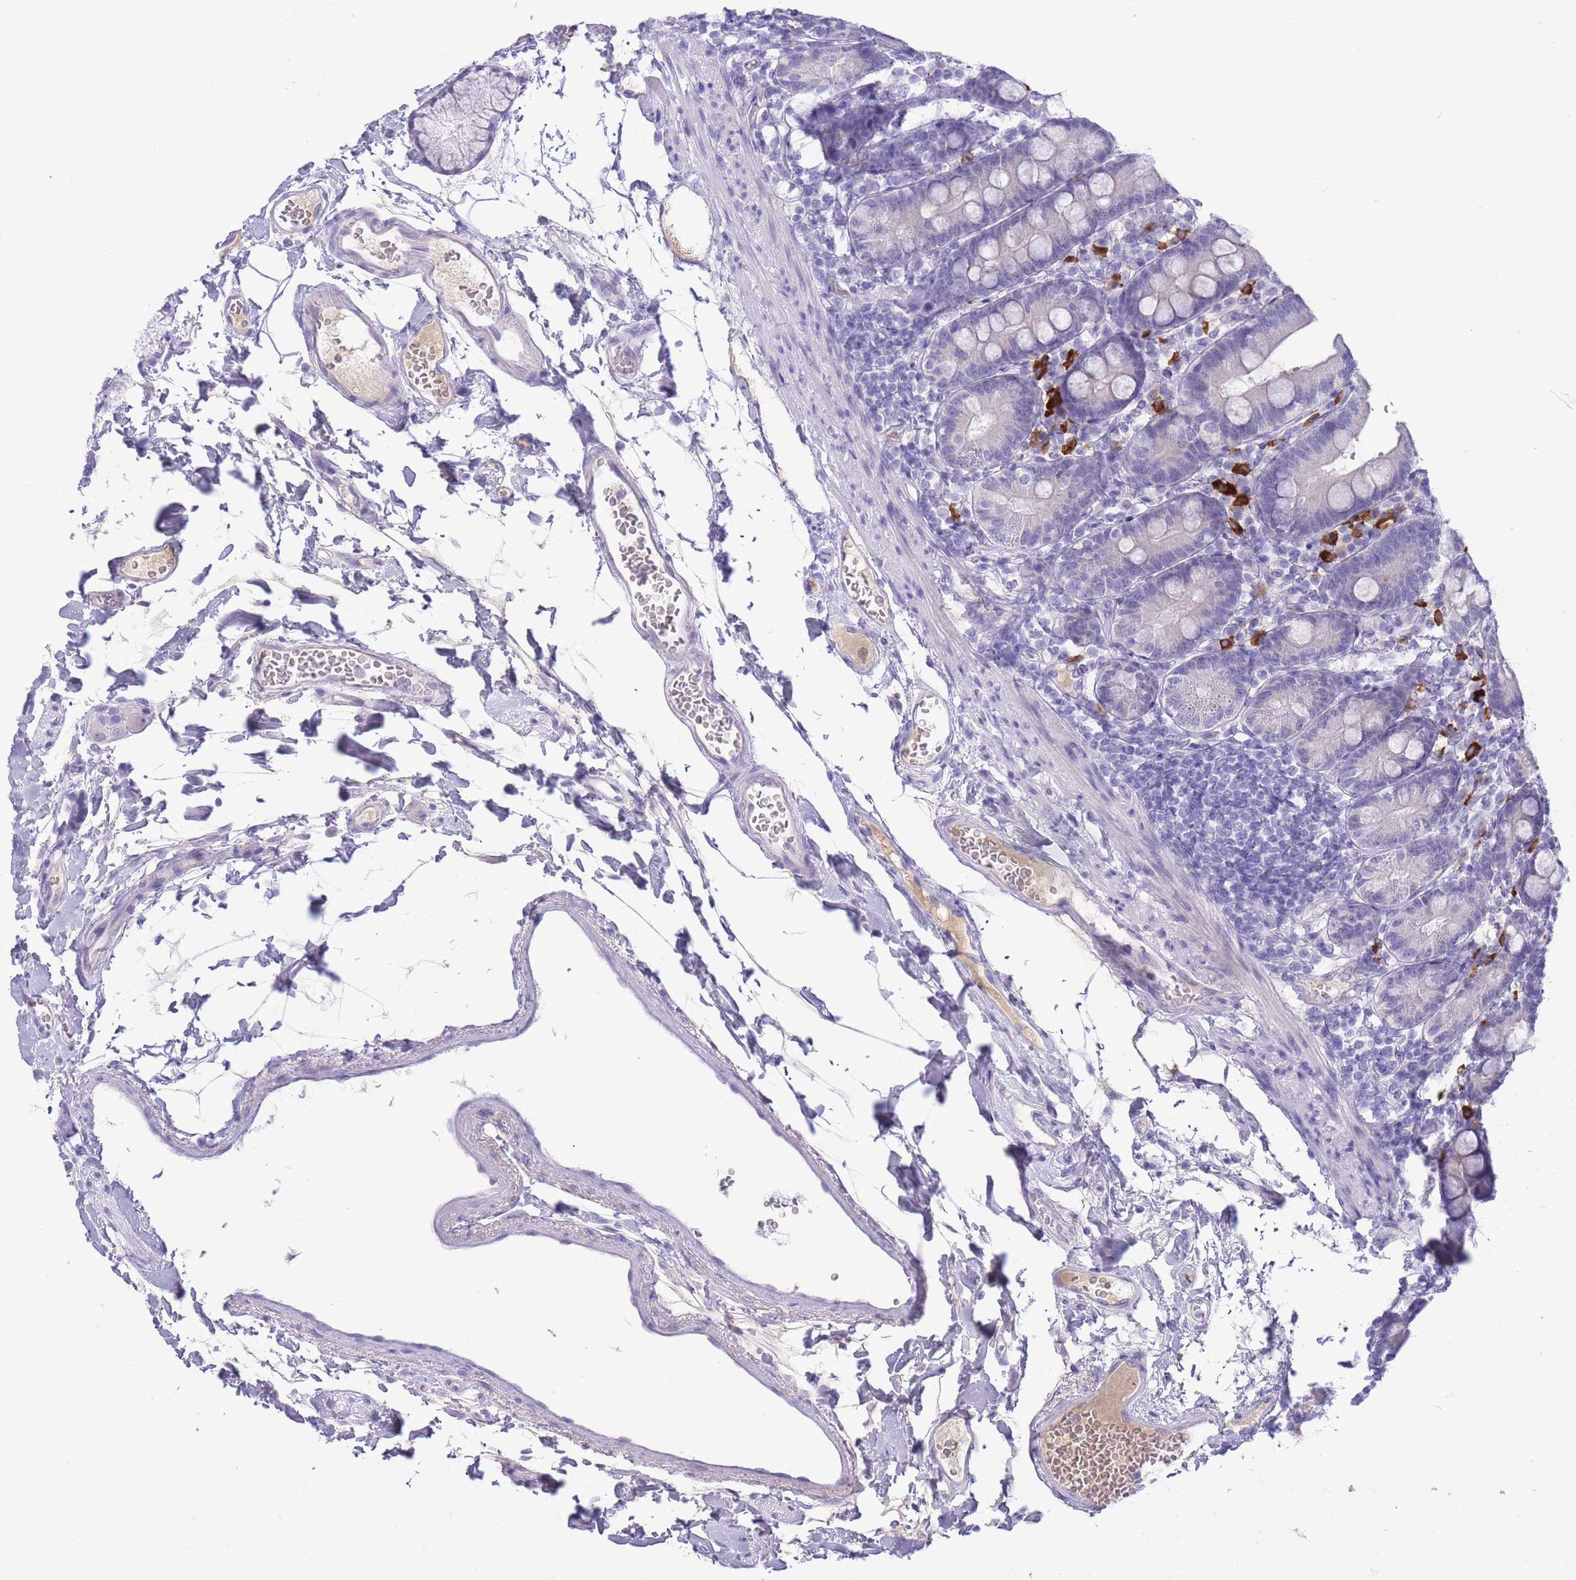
{"staining": {"intensity": "negative", "quantity": "none", "location": "none"}, "tissue": "duodenum", "cell_type": "Glandular cells", "image_type": "normal", "snomed": [{"axis": "morphology", "description": "Normal tissue, NOS"}, {"axis": "topography", "description": "Duodenum"}], "caption": "This is an IHC photomicrograph of normal duodenum. There is no expression in glandular cells.", "gene": "ASAP3", "patient": {"sex": "female", "age": 67}}